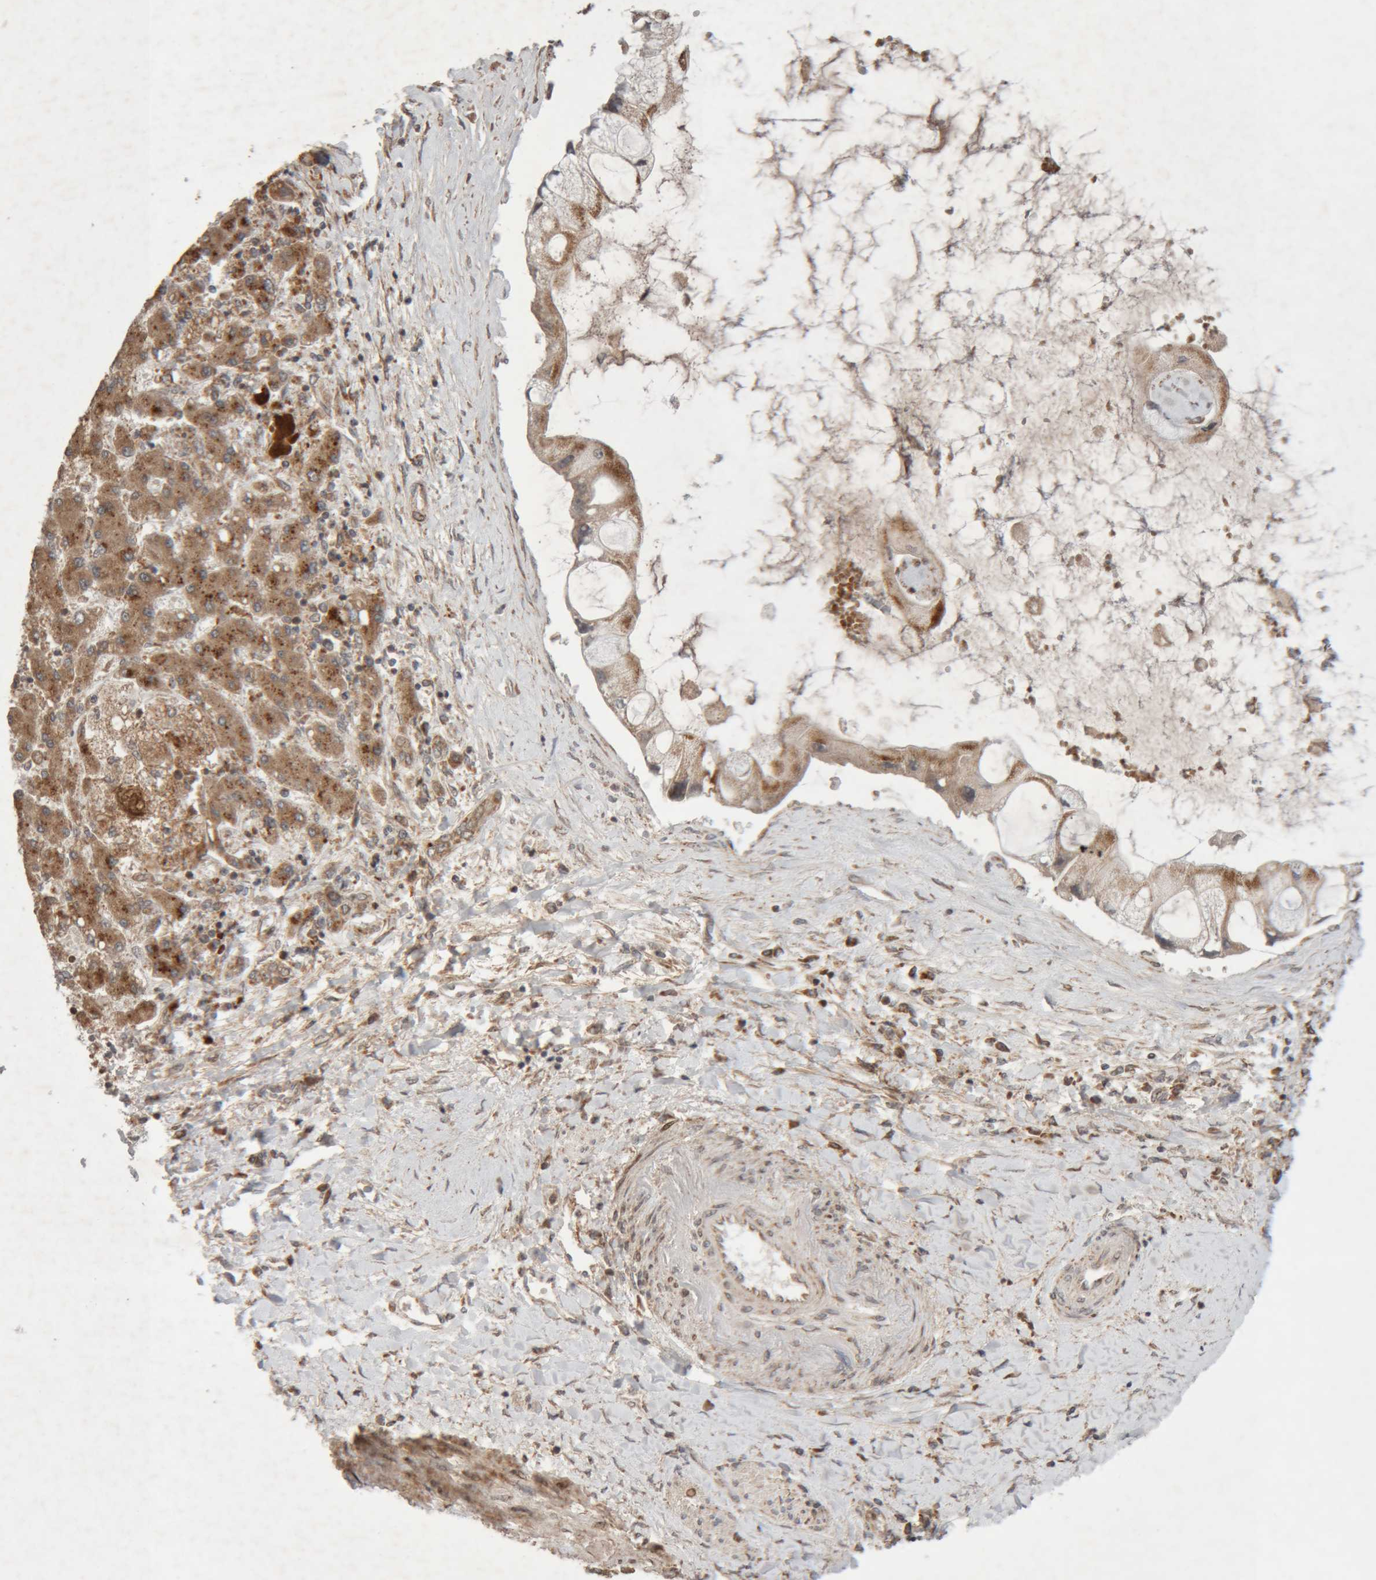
{"staining": {"intensity": "moderate", "quantity": ">75%", "location": "cytoplasmic/membranous"}, "tissue": "liver cancer", "cell_type": "Tumor cells", "image_type": "cancer", "snomed": [{"axis": "morphology", "description": "Cholangiocarcinoma"}, {"axis": "topography", "description": "Liver"}], "caption": "DAB immunohistochemical staining of human liver cancer demonstrates moderate cytoplasmic/membranous protein staining in about >75% of tumor cells.", "gene": "KIF21B", "patient": {"sex": "male", "age": 50}}